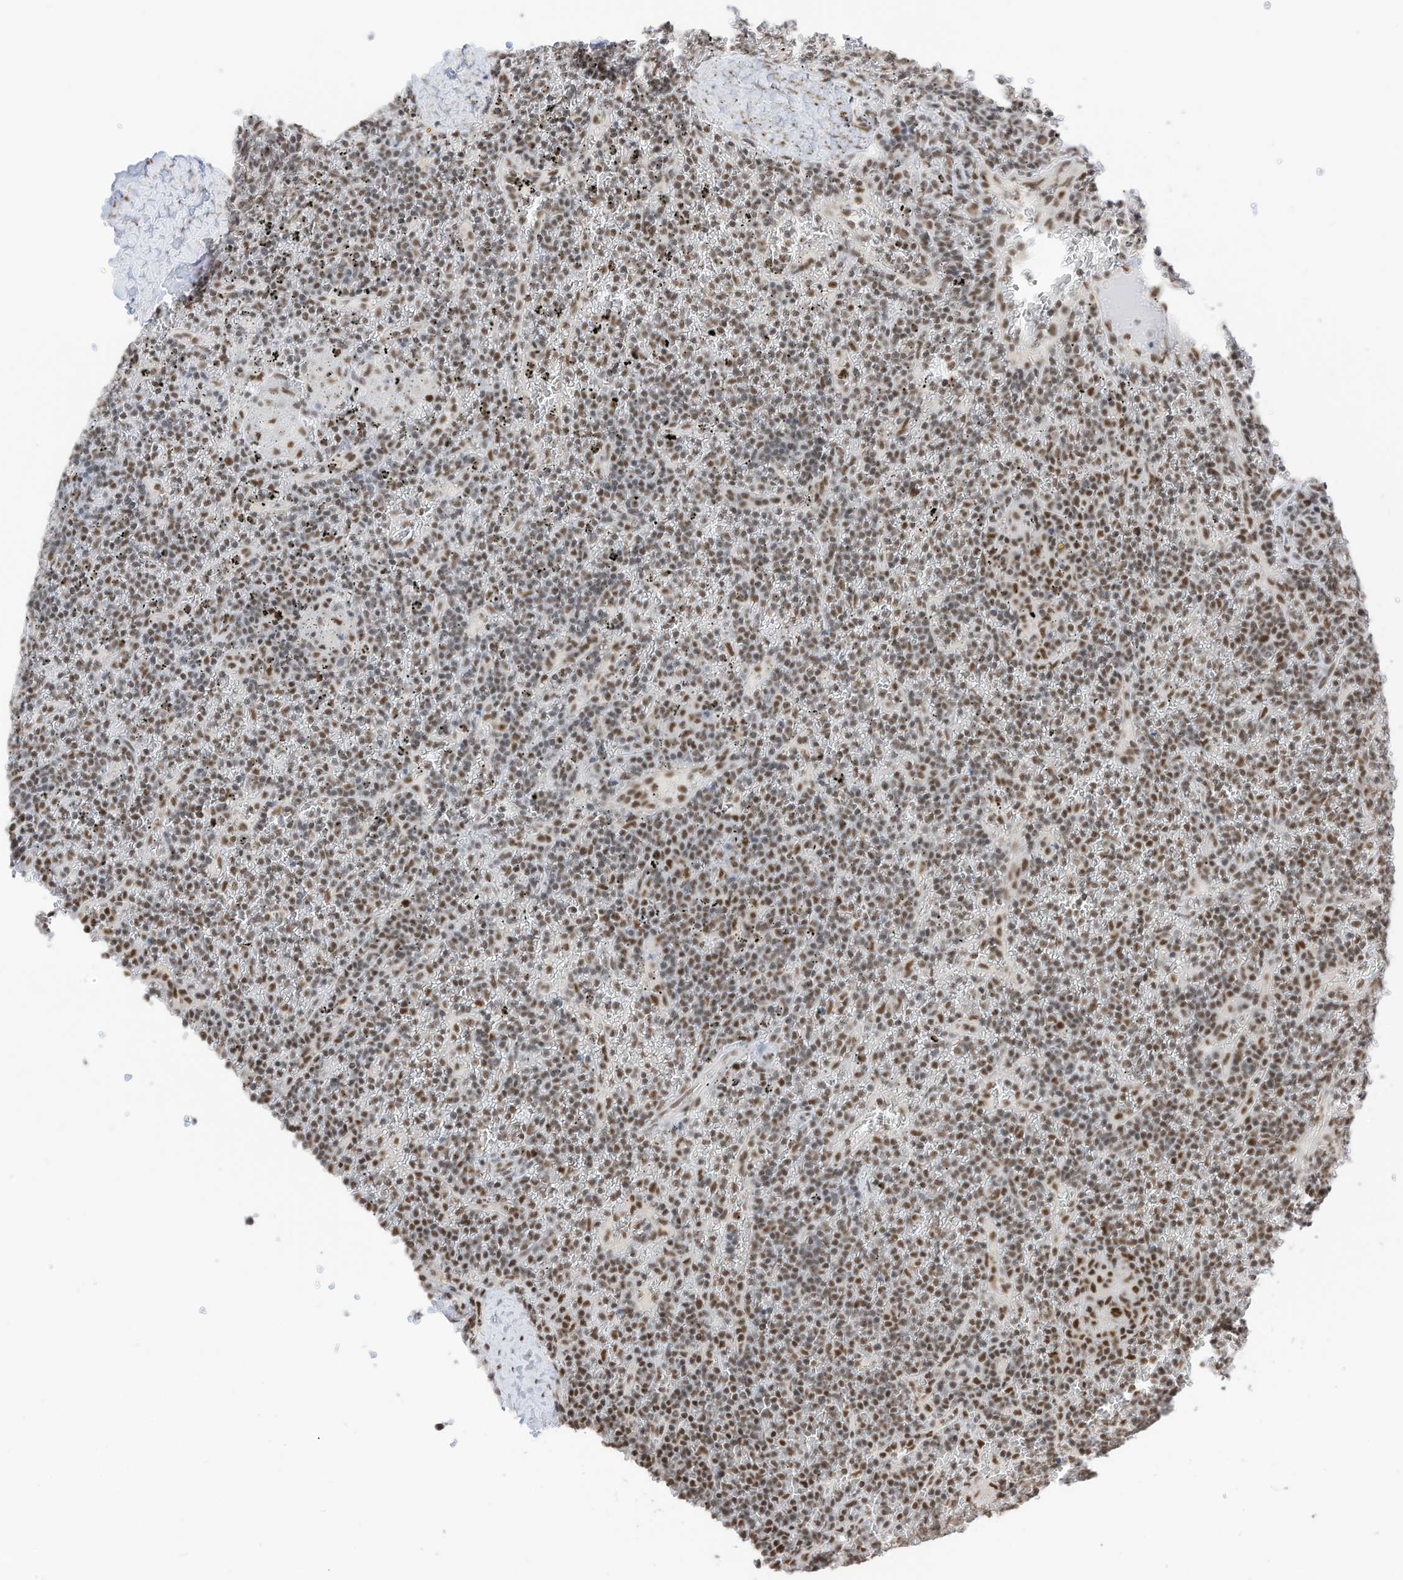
{"staining": {"intensity": "moderate", "quantity": ">75%", "location": "nuclear"}, "tissue": "lymphoma", "cell_type": "Tumor cells", "image_type": "cancer", "snomed": [{"axis": "morphology", "description": "Malignant lymphoma, non-Hodgkin's type, Low grade"}, {"axis": "topography", "description": "Spleen"}], "caption": "Immunohistochemistry photomicrograph of human malignant lymphoma, non-Hodgkin's type (low-grade) stained for a protein (brown), which demonstrates medium levels of moderate nuclear expression in approximately >75% of tumor cells.", "gene": "SF3A3", "patient": {"sex": "female", "age": 19}}